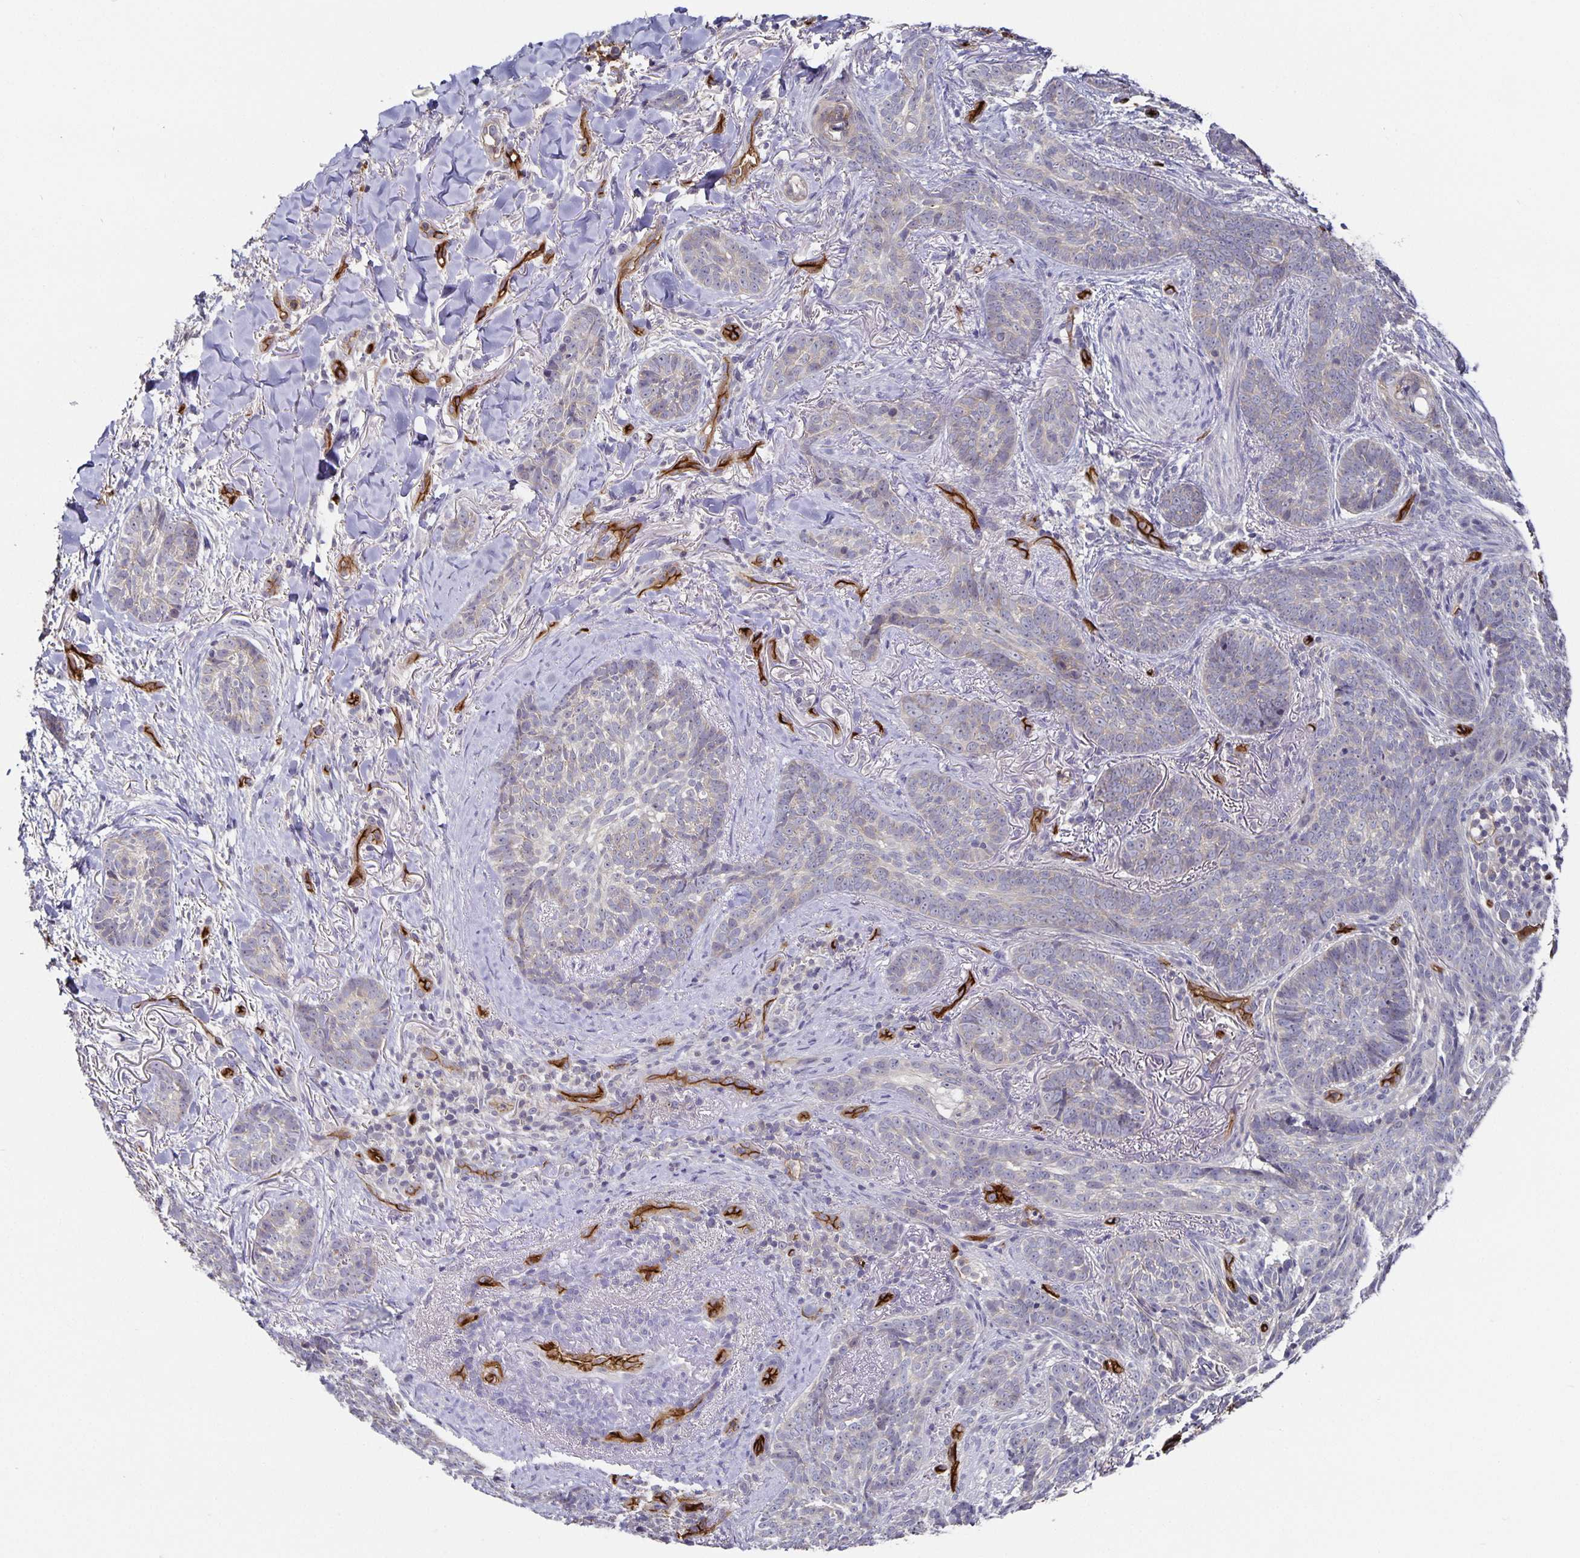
{"staining": {"intensity": "negative", "quantity": "none", "location": "none"}, "tissue": "skin cancer", "cell_type": "Tumor cells", "image_type": "cancer", "snomed": [{"axis": "morphology", "description": "Basal cell carcinoma"}, {"axis": "topography", "description": "Skin"}, {"axis": "topography", "description": "Skin of face"}], "caption": "Immunohistochemistry of skin cancer (basal cell carcinoma) reveals no expression in tumor cells.", "gene": "PODXL", "patient": {"sex": "male", "age": 88}}